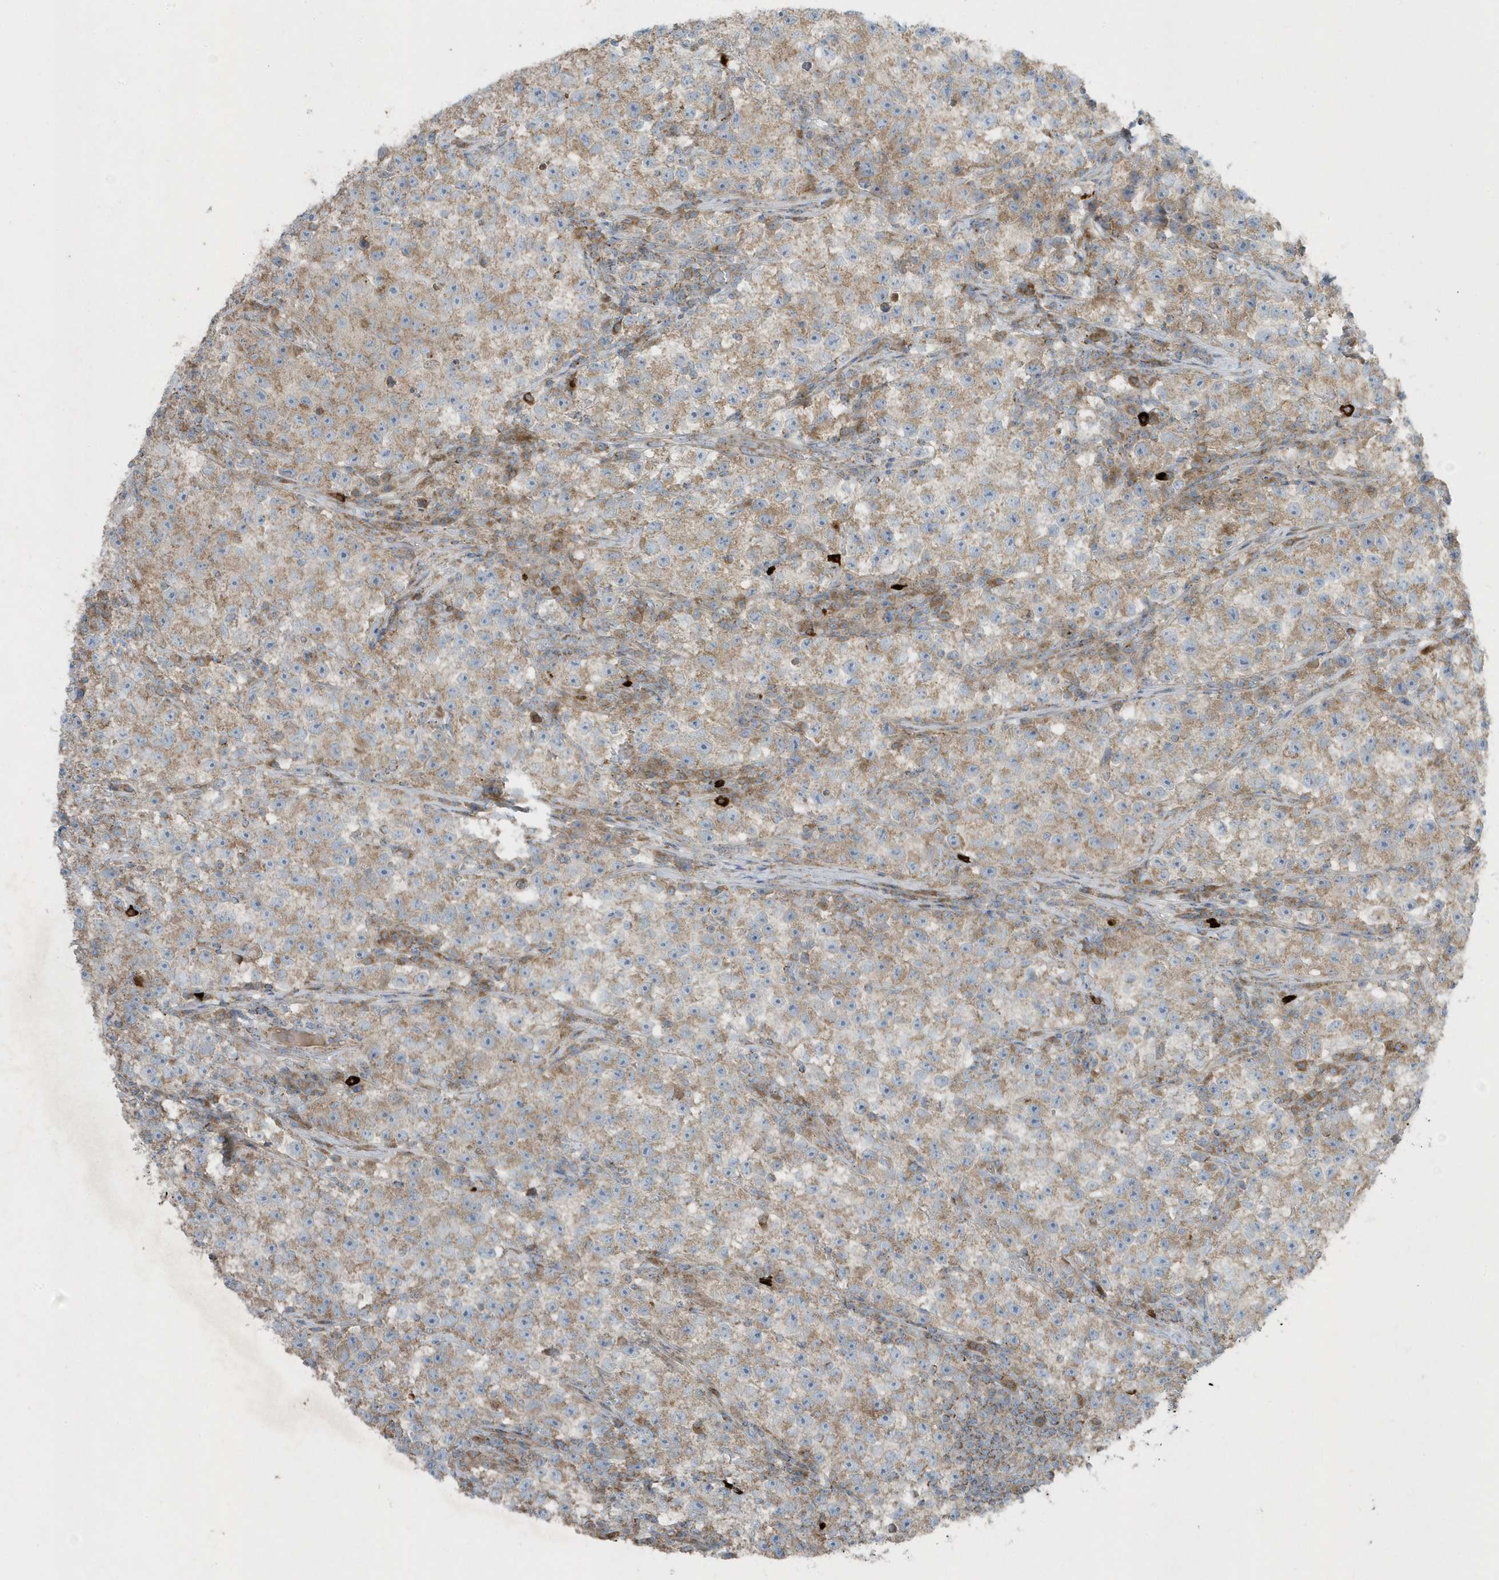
{"staining": {"intensity": "weak", "quantity": ">75%", "location": "cytoplasmic/membranous"}, "tissue": "testis cancer", "cell_type": "Tumor cells", "image_type": "cancer", "snomed": [{"axis": "morphology", "description": "Seminoma, NOS"}, {"axis": "topography", "description": "Testis"}], "caption": "Approximately >75% of tumor cells in testis seminoma demonstrate weak cytoplasmic/membranous protein positivity as visualized by brown immunohistochemical staining.", "gene": "SLC38A2", "patient": {"sex": "male", "age": 22}}